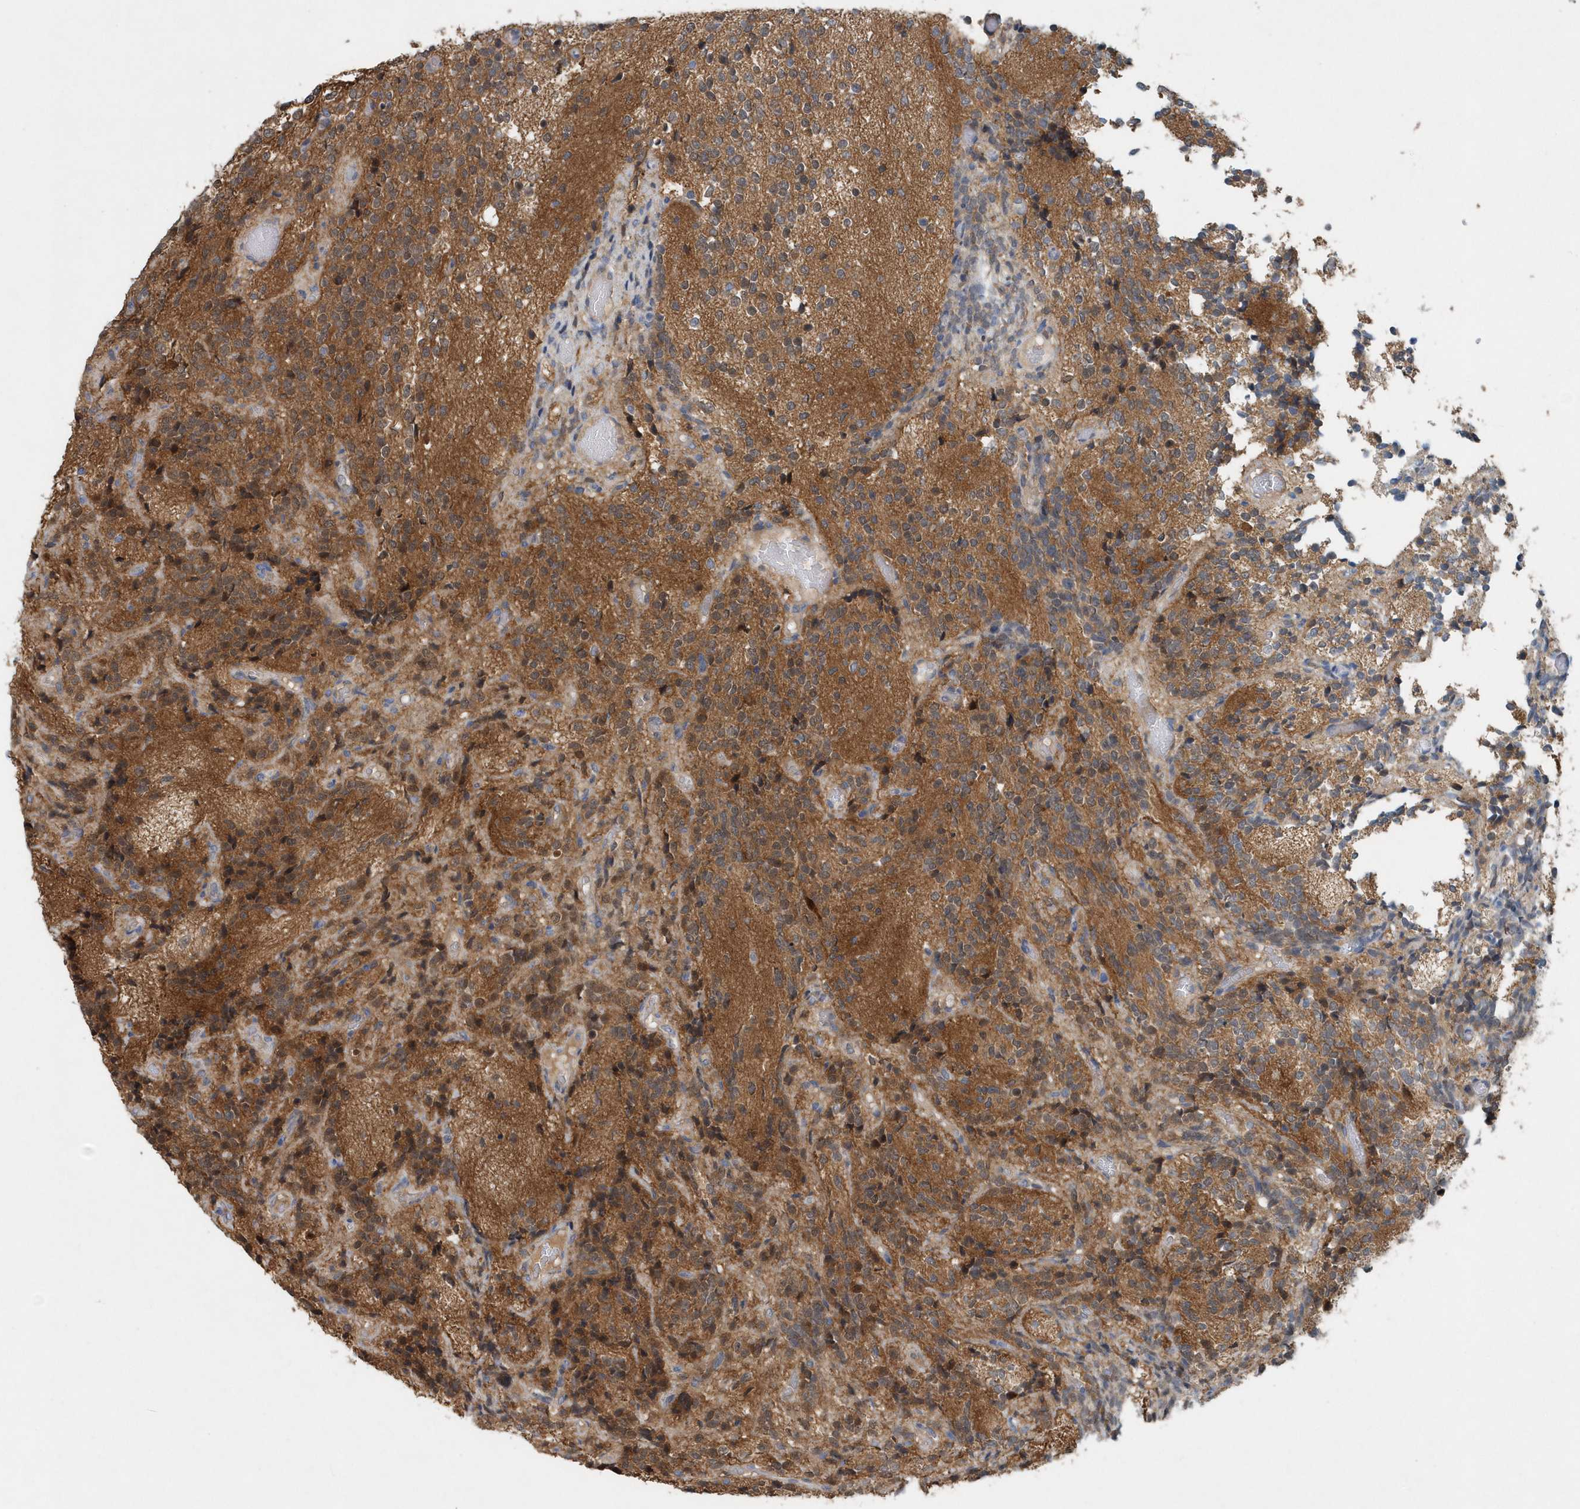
{"staining": {"intensity": "weak", "quantity": "25%-75%", "location": "cytoplasmic/membranous"}, "tissue": "glioma", "cell_type": "Tumor cells", "image_type": "cancer", "snomed": [{"axis": "morphology", "description": "Glioma, malignant, Low grade"}, {"axis": "topography", "description": "Brain"}], "caption": "Malignant low-grade glioma stained with immunohistochemistry (IHC) demonstrates weak cytoplasmic/membranous positivity in approximately 25%-75% of tumor cells.", "gene": "PFN2", "patient": {"sex": "female", "age": 1}}